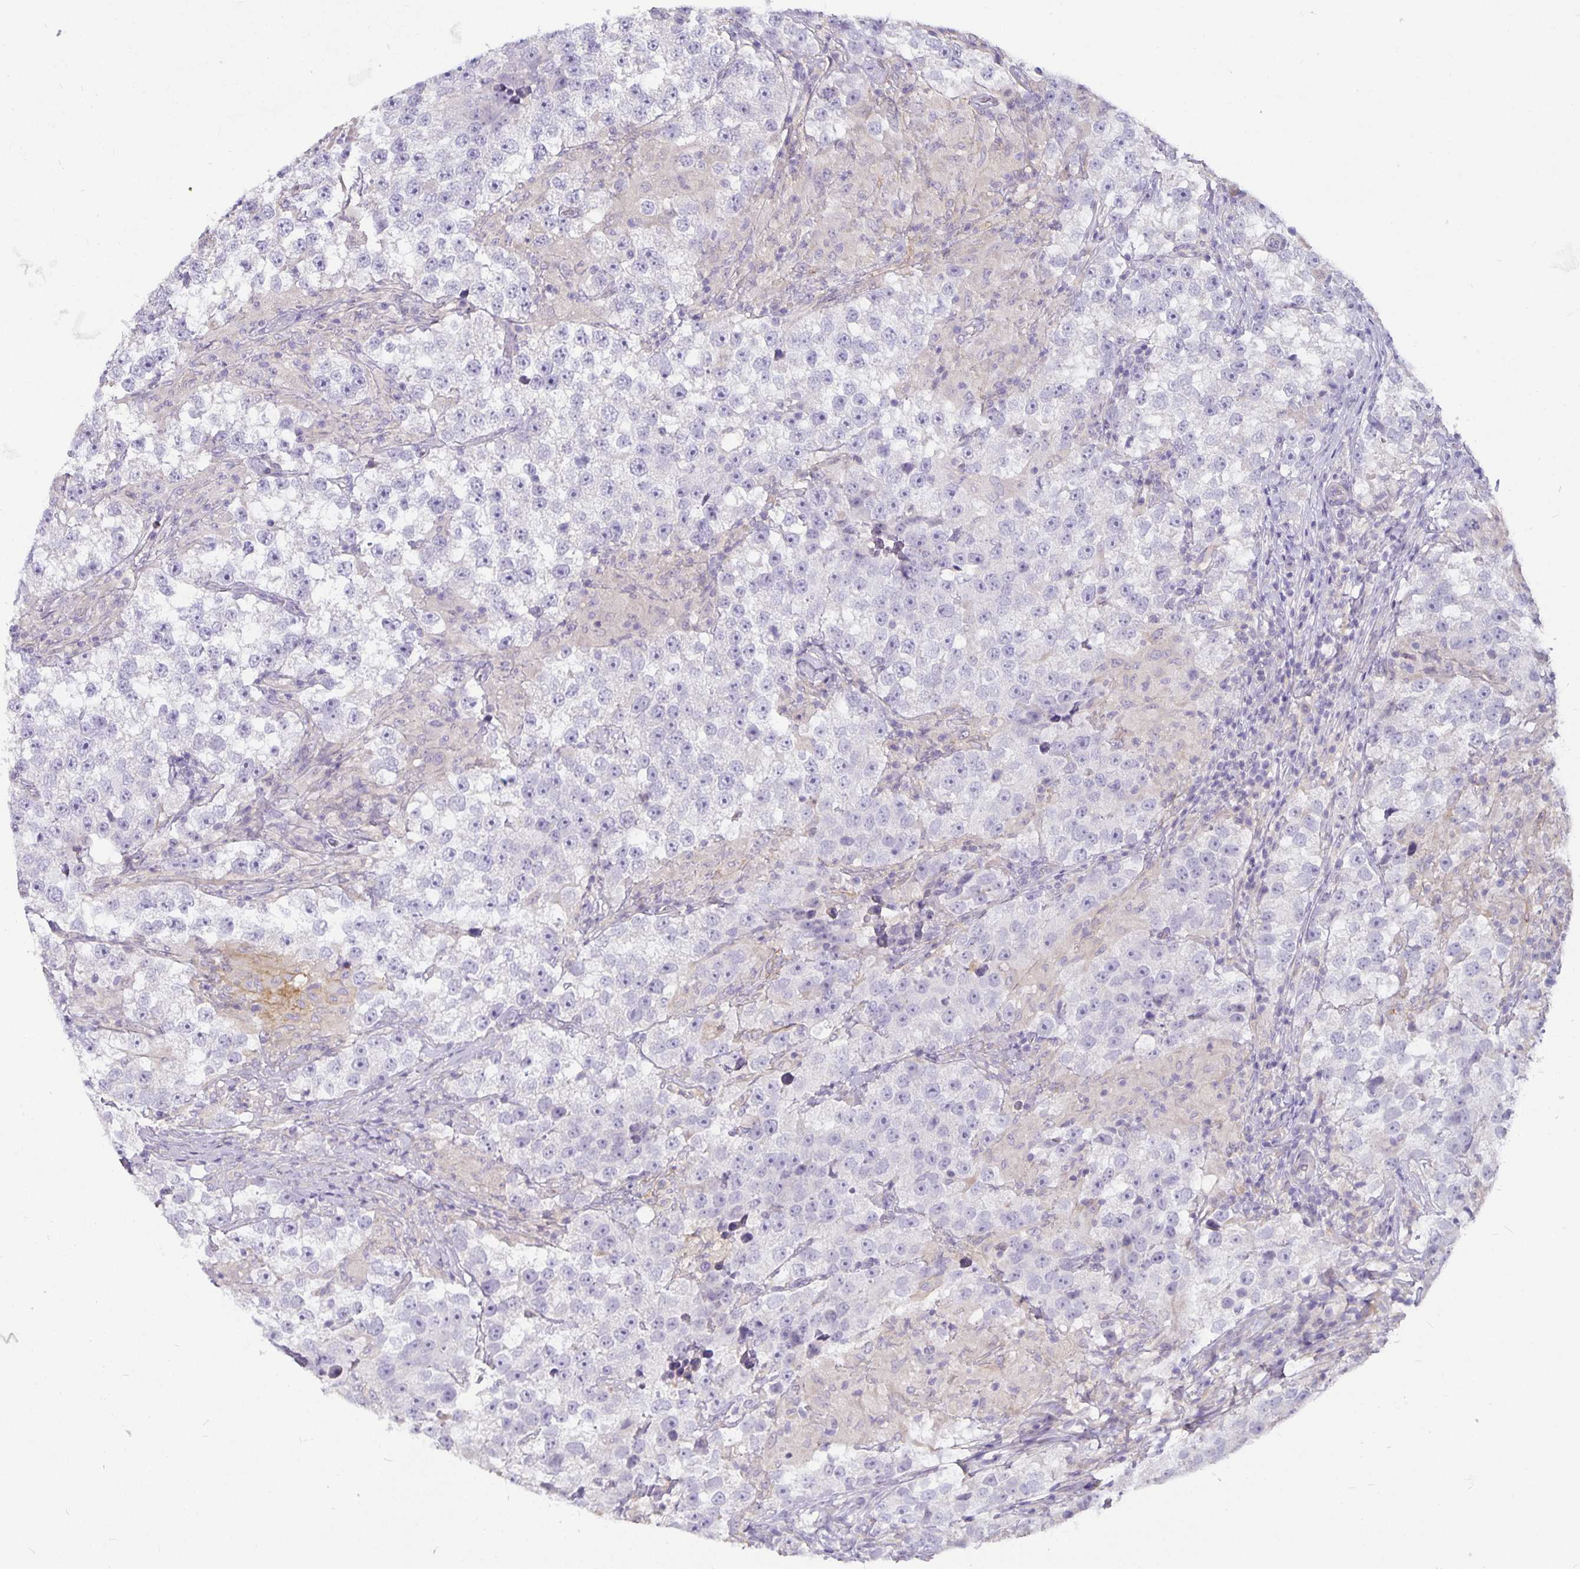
{"staining": {"intensity": "negative", "quantity": "none", "location": "none"}, "tissue": "testis cancer", "cell_type": "Tumor cells", "image_type": "cancer", "snomed": [{"axis": "morphology", "description": "Seminoma, NOS"}, {"axis": "topography", "description": "Testis"}], "caption": "High power microscopy image of an immunohistochemistry (IHC) image of seminoma (testis), revealing no significant staining in tumor cells. The staining was performed using DAB to visualize the protein expression in brown, while the nuclei were stained in blue with hematoxylin (Magnification: 20x).", "gene": "CA12", "patient": {"sex": "male", "age": 46}}